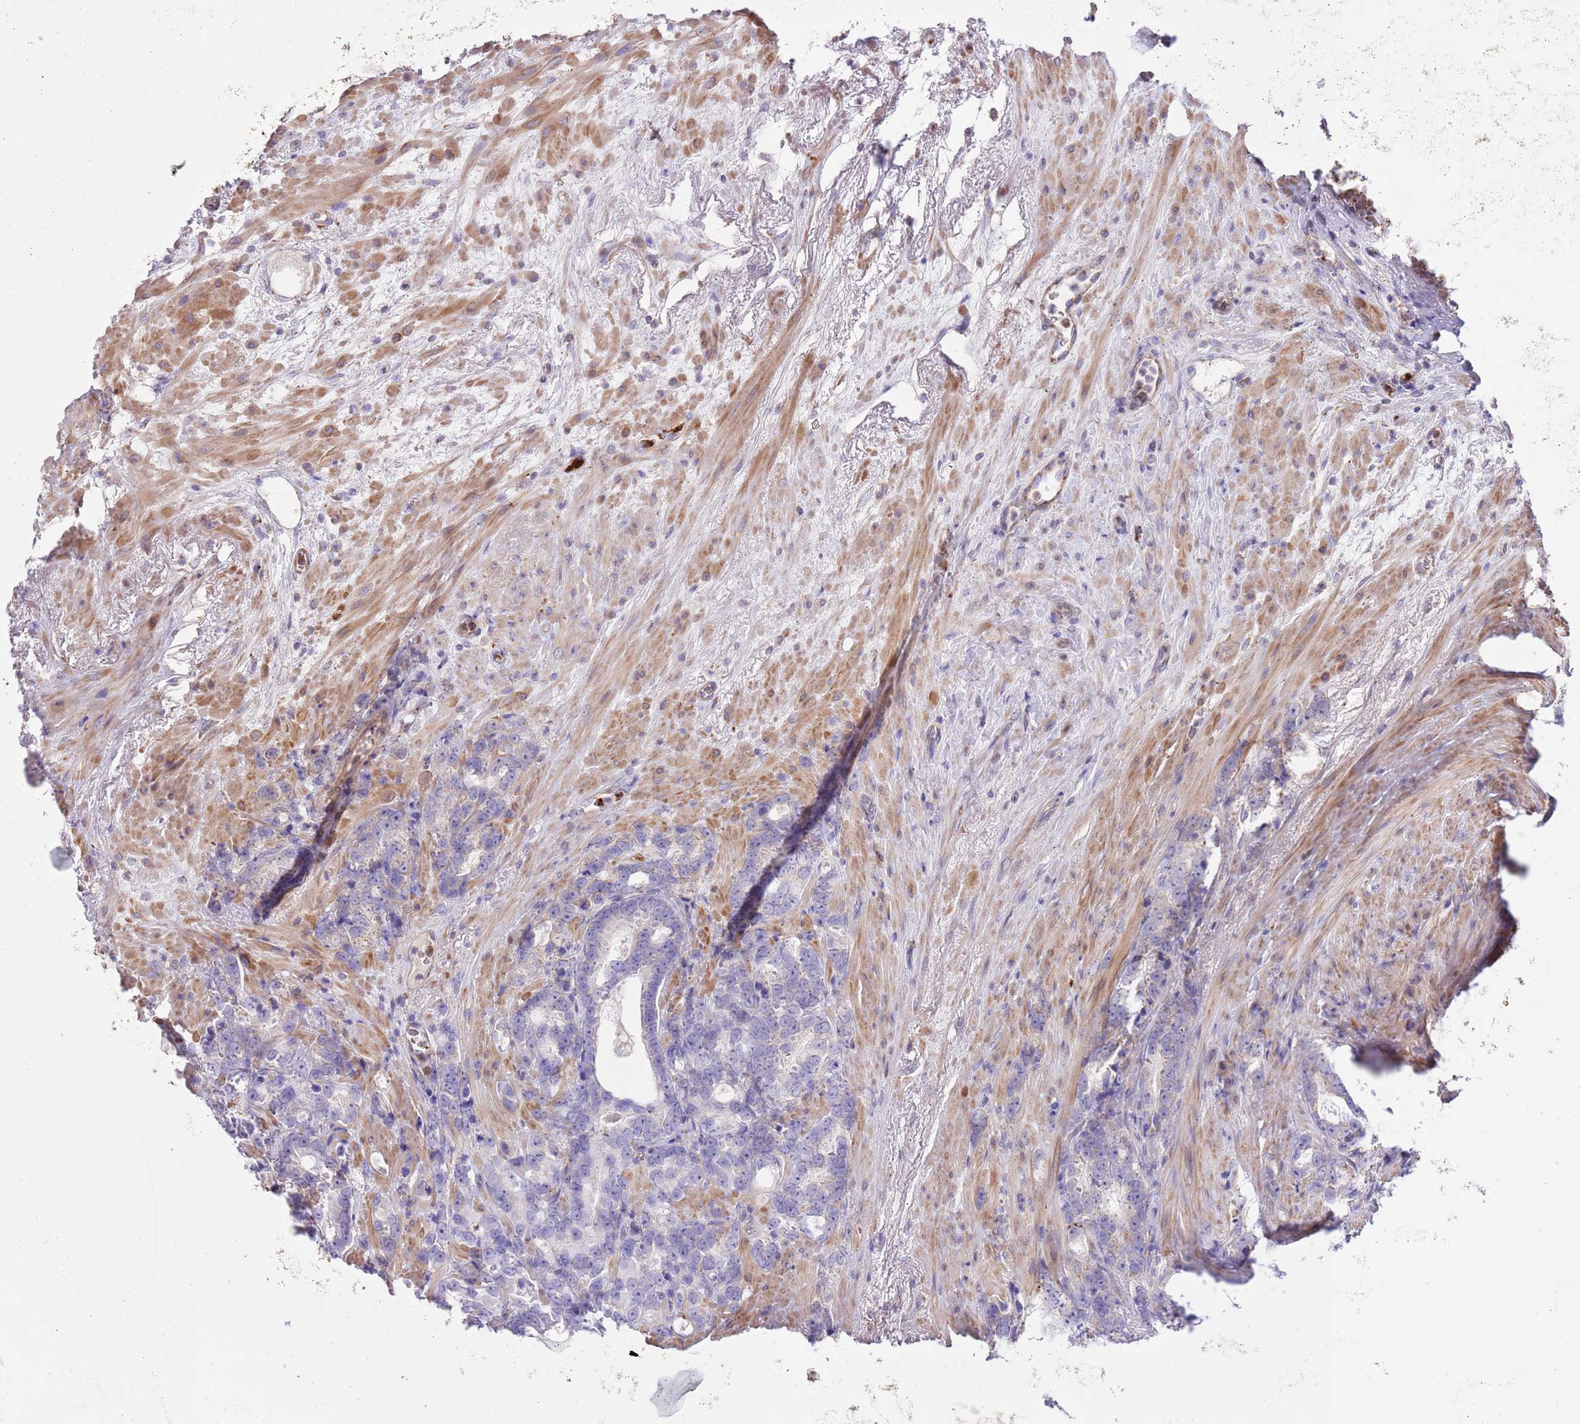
{"staining": {"intensity": "weak", "quantity": "<25%", "location": "cytoplasmic/membranous"}, "tissue": "prostate cancer", "cell_type": "Tumor cells", "image_type": "cancer", "snomed": [{"axis": "morphology", "description": "Adenocarcinoma, High grade"}, {"axis": "topography", "description": "Prostate"}], "caption": "High magnification brightfield microscopy of prostate adenocarcinoma (high-grade) stained with DAB (brown) and counterstained with hematoxylin (blue): tumor cells show no significant staining.", "gene": "SS18L2", "patient": {"sex": "male", "age": 74}}